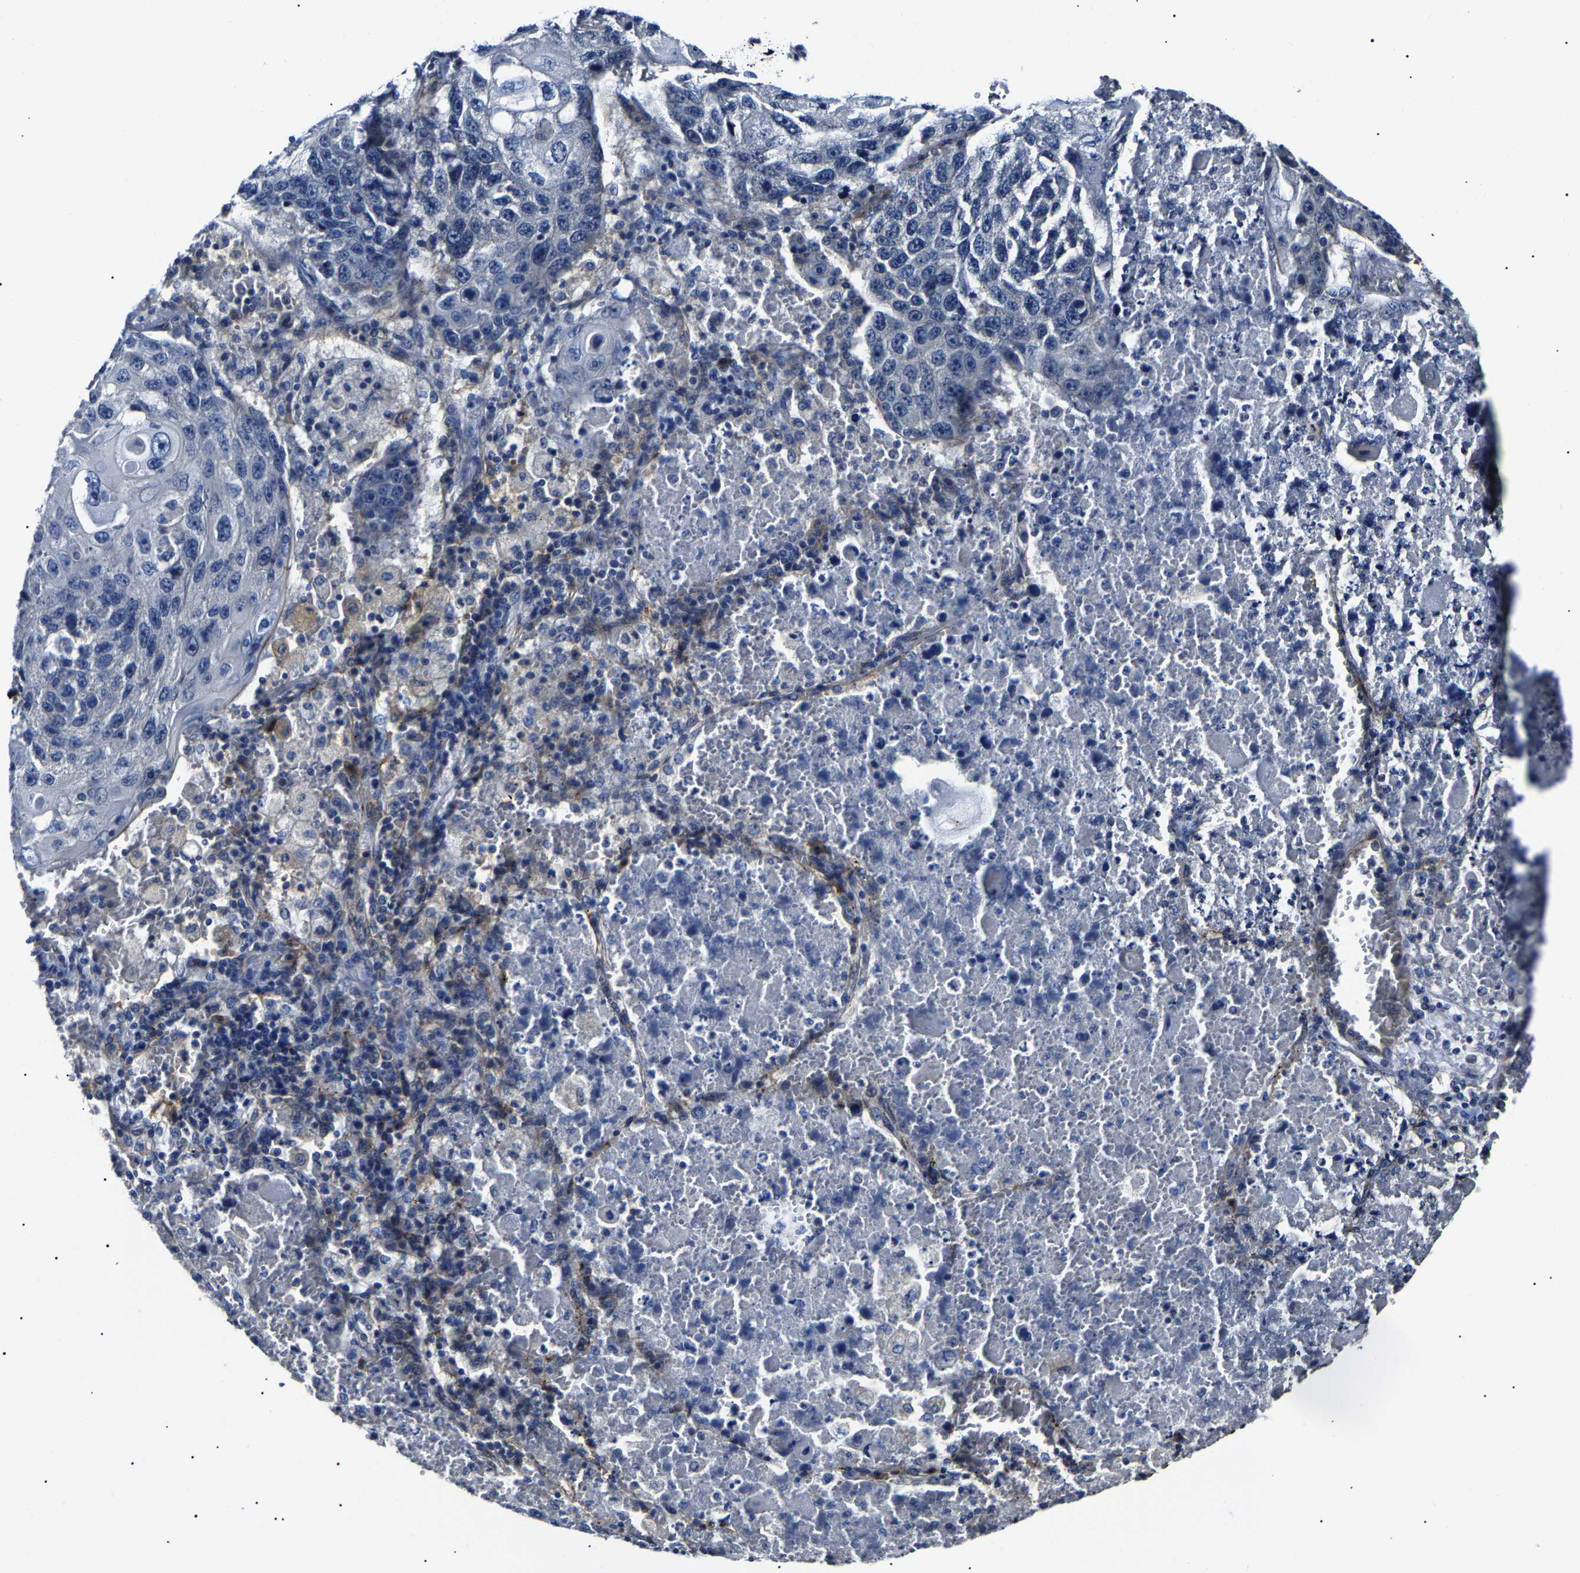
{"staining": {"intensity": "negative", "quantity": "none", "location": "none"}, "tissue": "lung cancer", "cell_type": "Tumor cells", "image_type": "cancer", "snomed": [{"axis": "morphology", "description": "Squamous cell carcinoma, NOS"}, {"axis": "topography", "description": "Lung"}], "caption": "There is no significant positivity in tumor cells of lung squamous cell carcinoma.", "gene": "KLHL42", "patient": {"sex": "male", "age": 61}}